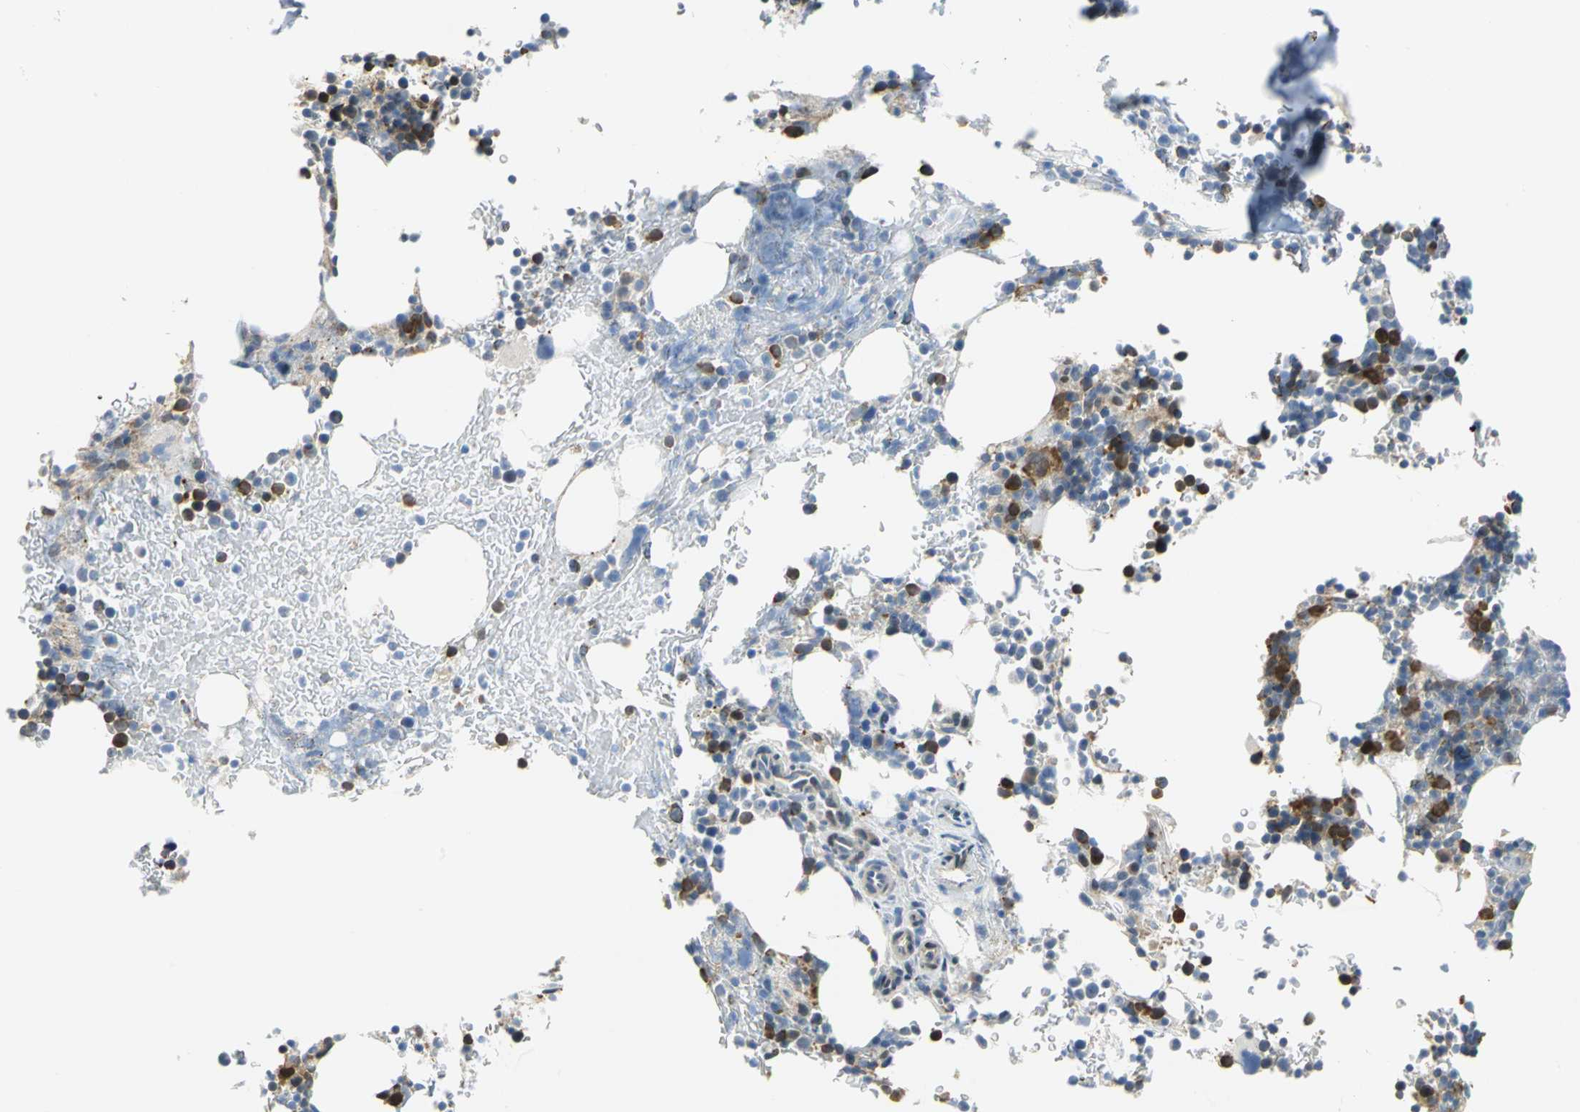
{"staining": {"intensity": "strong", "quantity": "25%-75%", "location": "cytoplasmic/membranous"}, "tissue": "bone marrow", "cell_type": "Hematopoietic cells", "image_type": "normal", "snomed": [{"axis": "morphology", "description": "Normal tissue, NOS"}, {"axis": "topography", "description": "Bone marrow"}], "caption": "DAB immunohistochemical staining of unremarkable human bone marrow demonstrates strong cytoplasmic/membranous protein staining in approximately 25%-75% of hematopoietic cells.", "gene": "YBX1", "patient": {"sex": "female", "age": 73}}